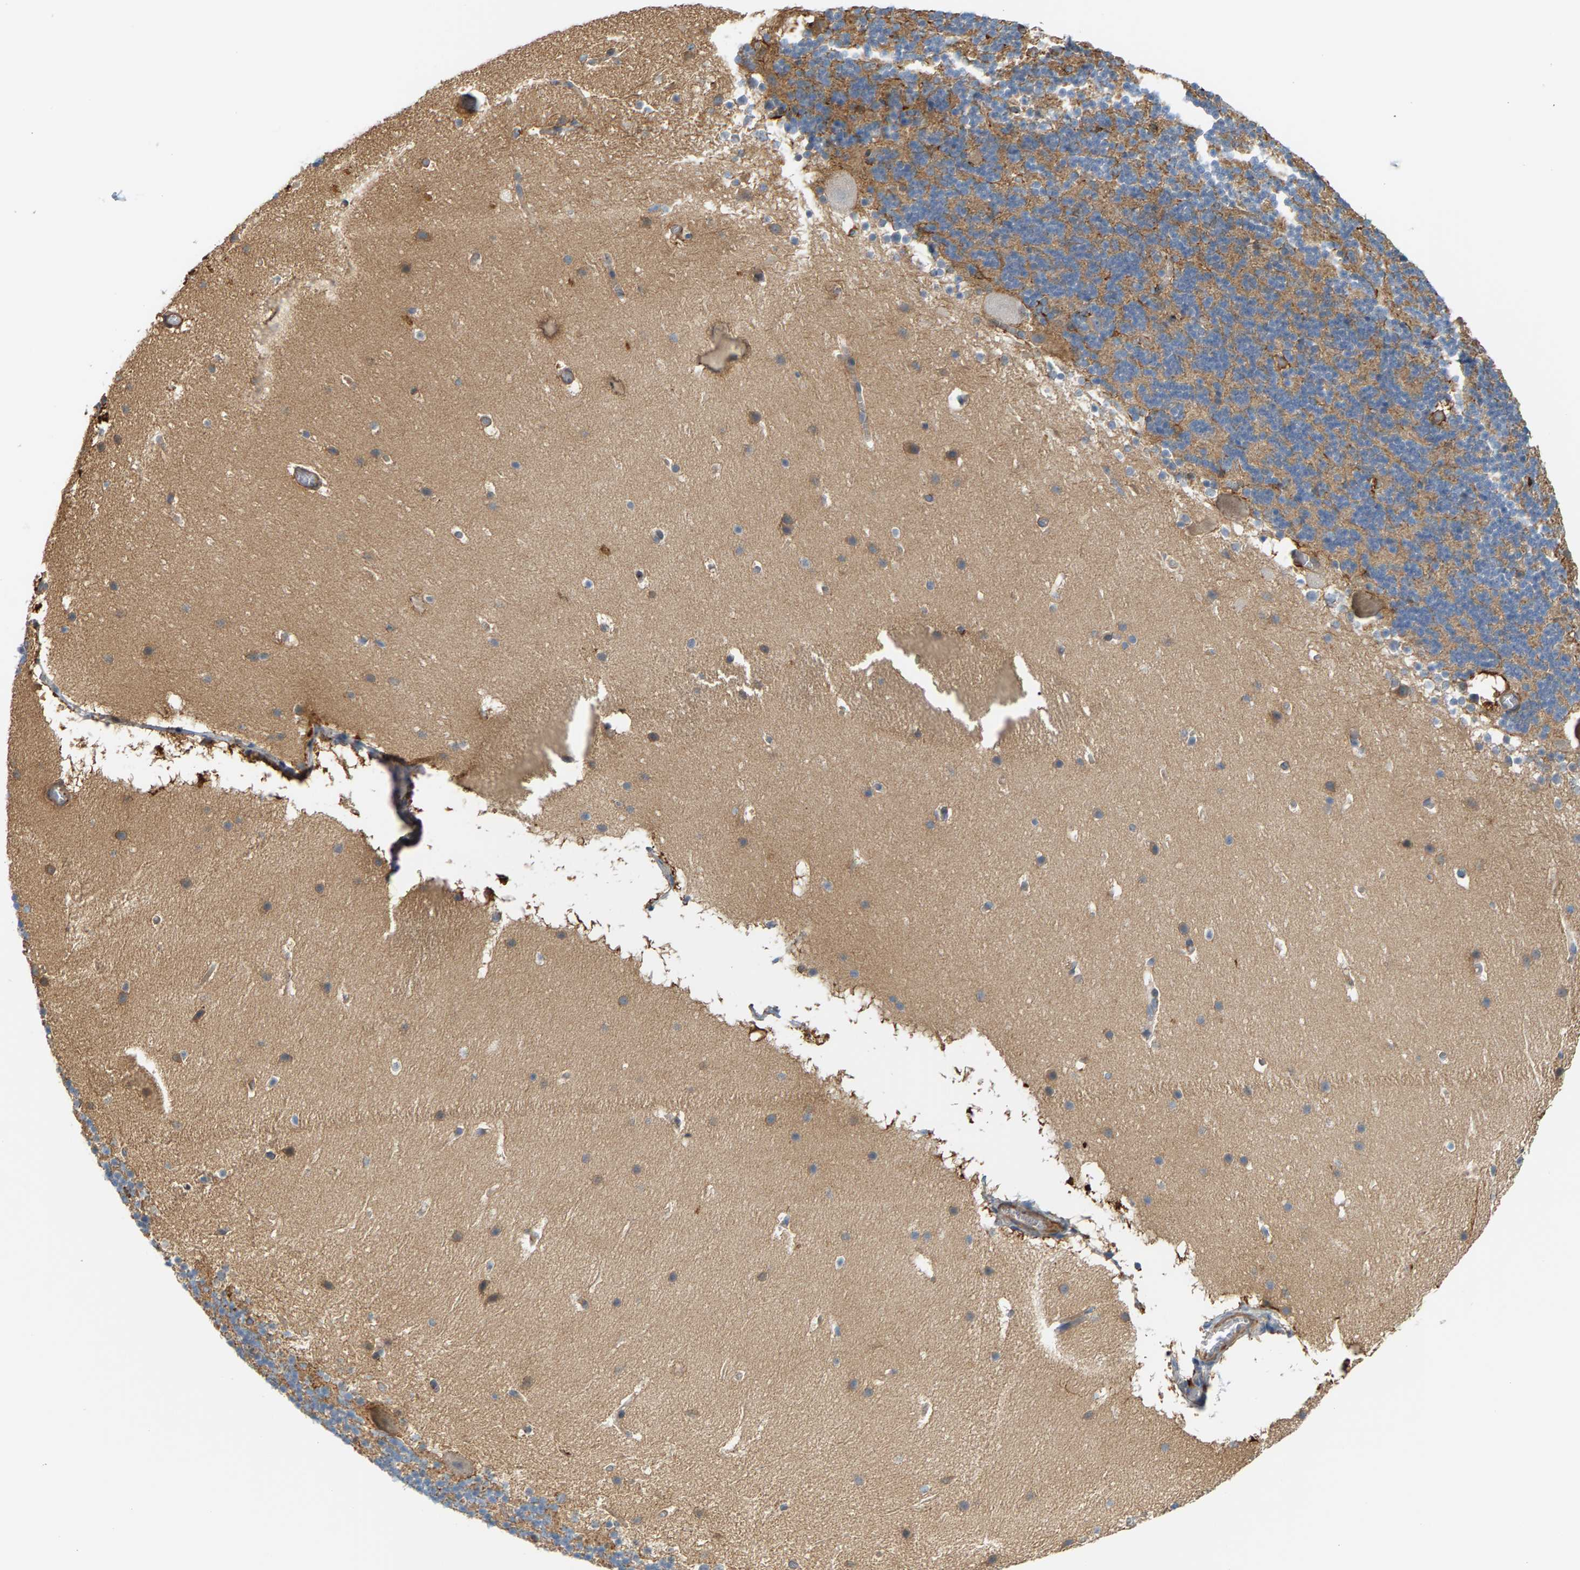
{"staining": {"intensity": "moderate", "quantity": "25%-75%", "location": "cytoplasmic/membranous"}, "tissue": "cerebellum", "cell_type": "Cells in granular layer", "image_type": "normal", "snomed": [{"axis": "morphology", "description": "Normal tissue, NOS"}, {"axis": "topography", "description": "Cerebellum"}], "caption": "This image displays immunohistochemistry staining of benign human cerebellum, with medium moderate cytoplasmic/membranous staining in approximately 25%-75% of cells in granular layer.", "gene": "KRTAP27", "patient": {"sex": "male", "age": 45}}